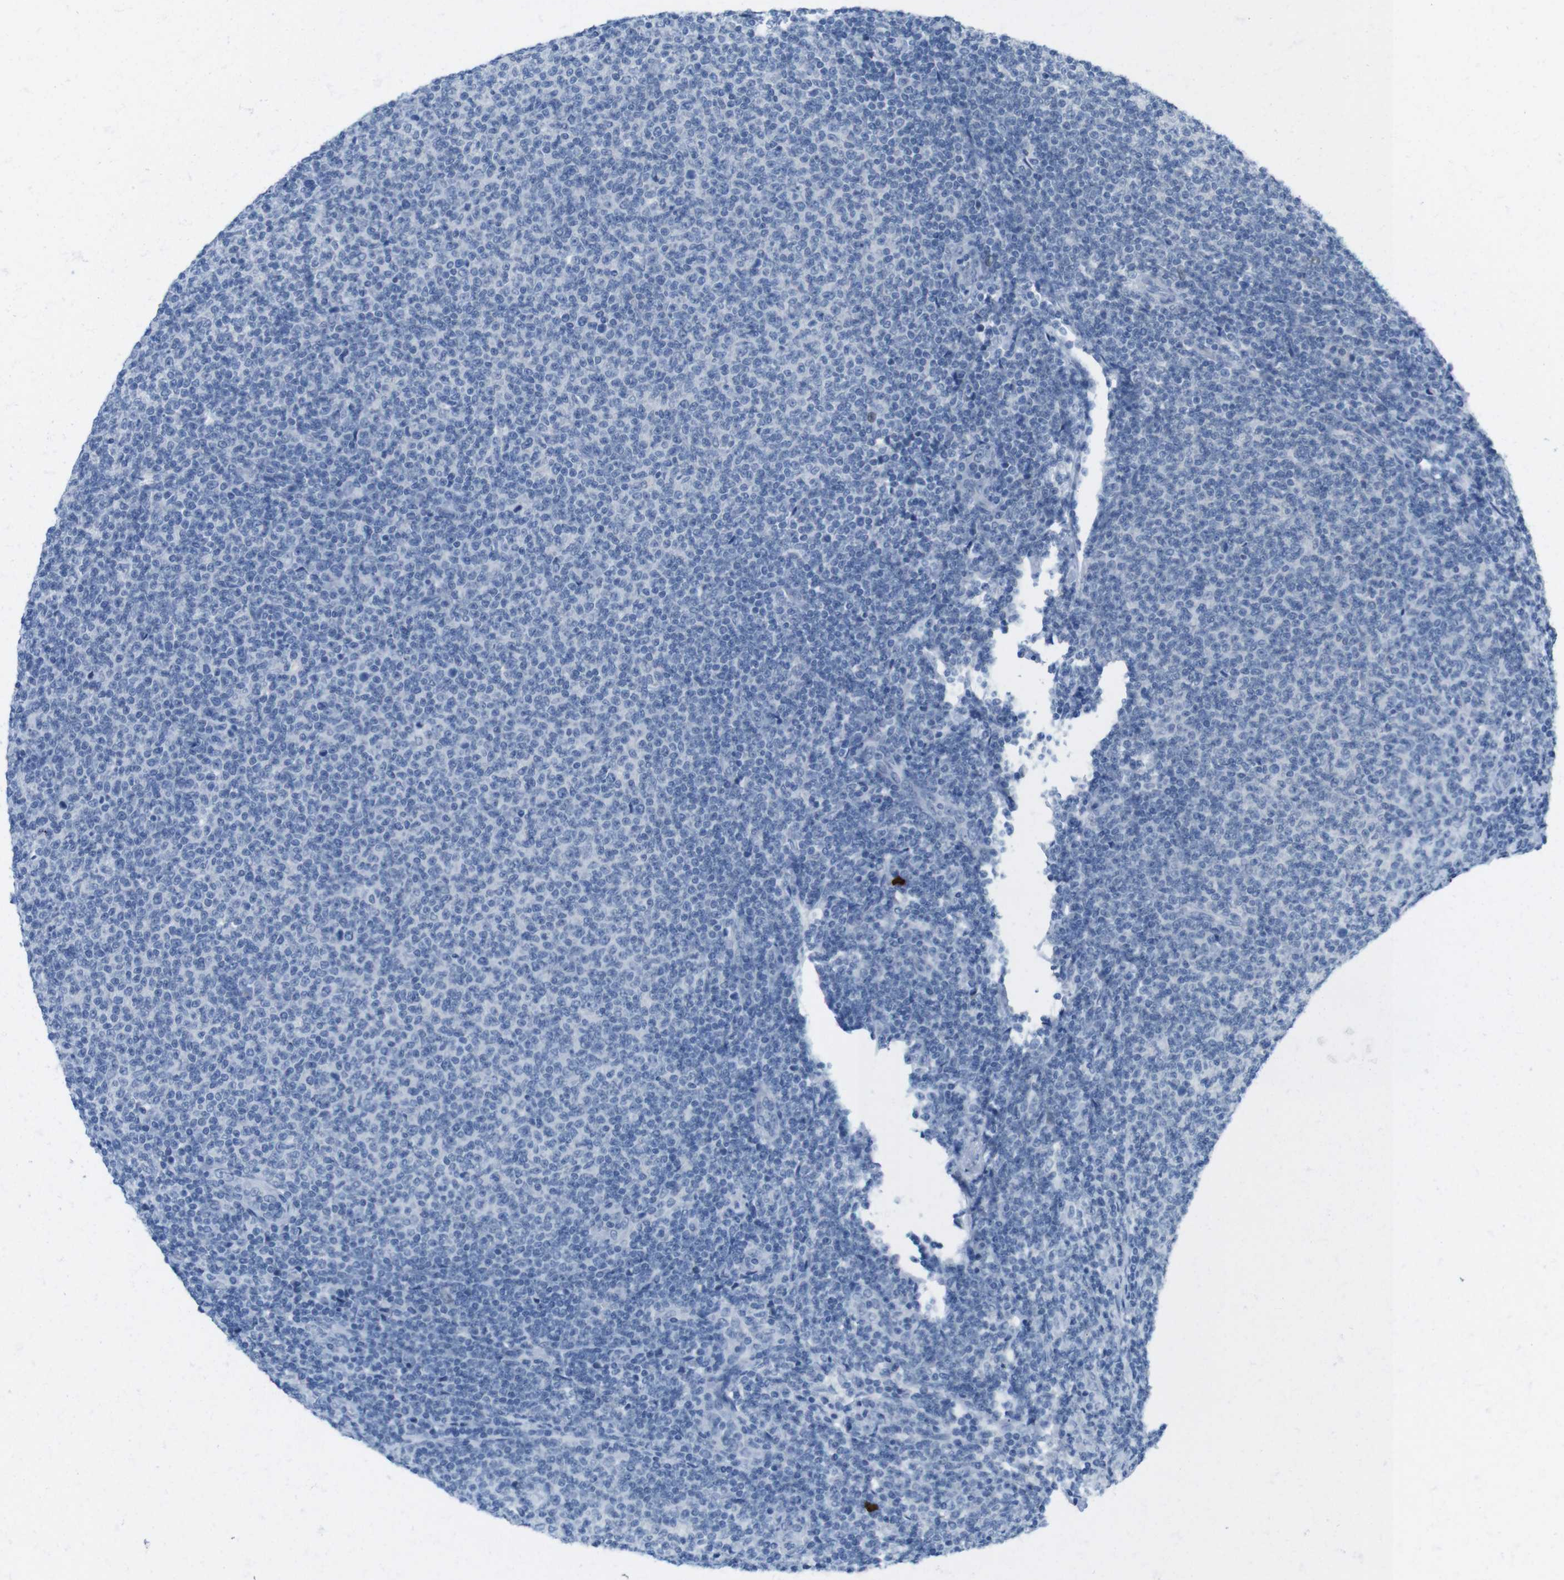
{"staining": {"intensity": "negative", "quantity": "none", "location": "none"}, "tissue": "lymphoma", "cell_type": "Tumor cells", "image_type": "cancer", "snomed": [{"axis": "morphology", "description": "Malignant lymphoma, non-Hodgkin's type, Low grade"}, {"axis": "topography", "description": "Lymph node"}], "caption": "IHC of human lymphoma shows no positivity in tumor cells.", "gene": "OPN1SW", "patient": {"sex": "male", "age": 66}}